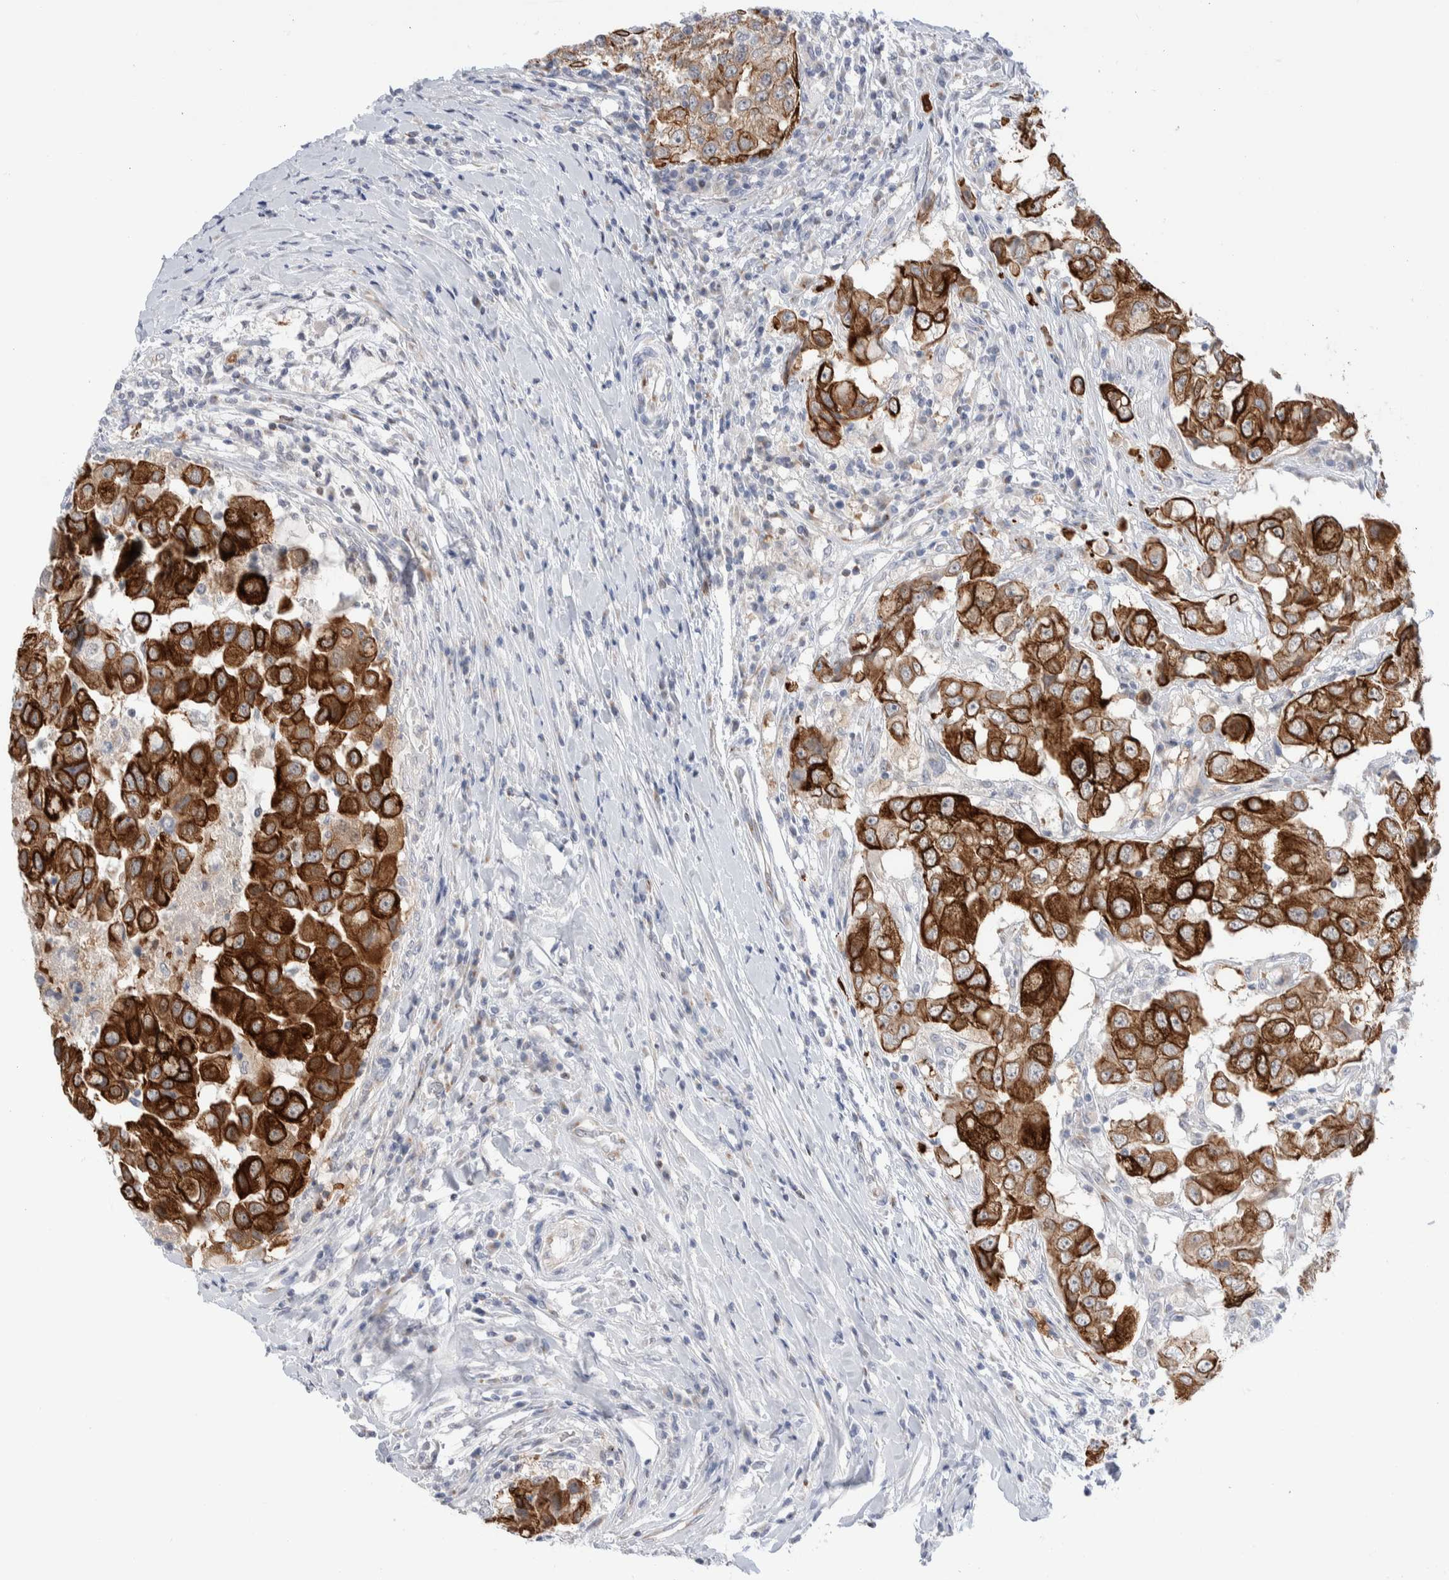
{"staining": {"intensity": "strong", "quantity": ">75%", "location": "cytoplasmic/membranous"}, "tissue": "breast cancer", "cell_type": "Tumor cells", "image_type": "cancer", "snomed": [{"axis": "morphology", "description": "Duct carcinoma"}, {"axis": "topography", "description": "Breast"}], "caption": "Immunohistochemistry of intraductal carcinoma (breast) exhibits high levels of strong cytoplasmic/membranous staining in approximately >75% of tumor cells.", "gene": "C1orf112", "patient": {"sex": "female", "age": 27}}